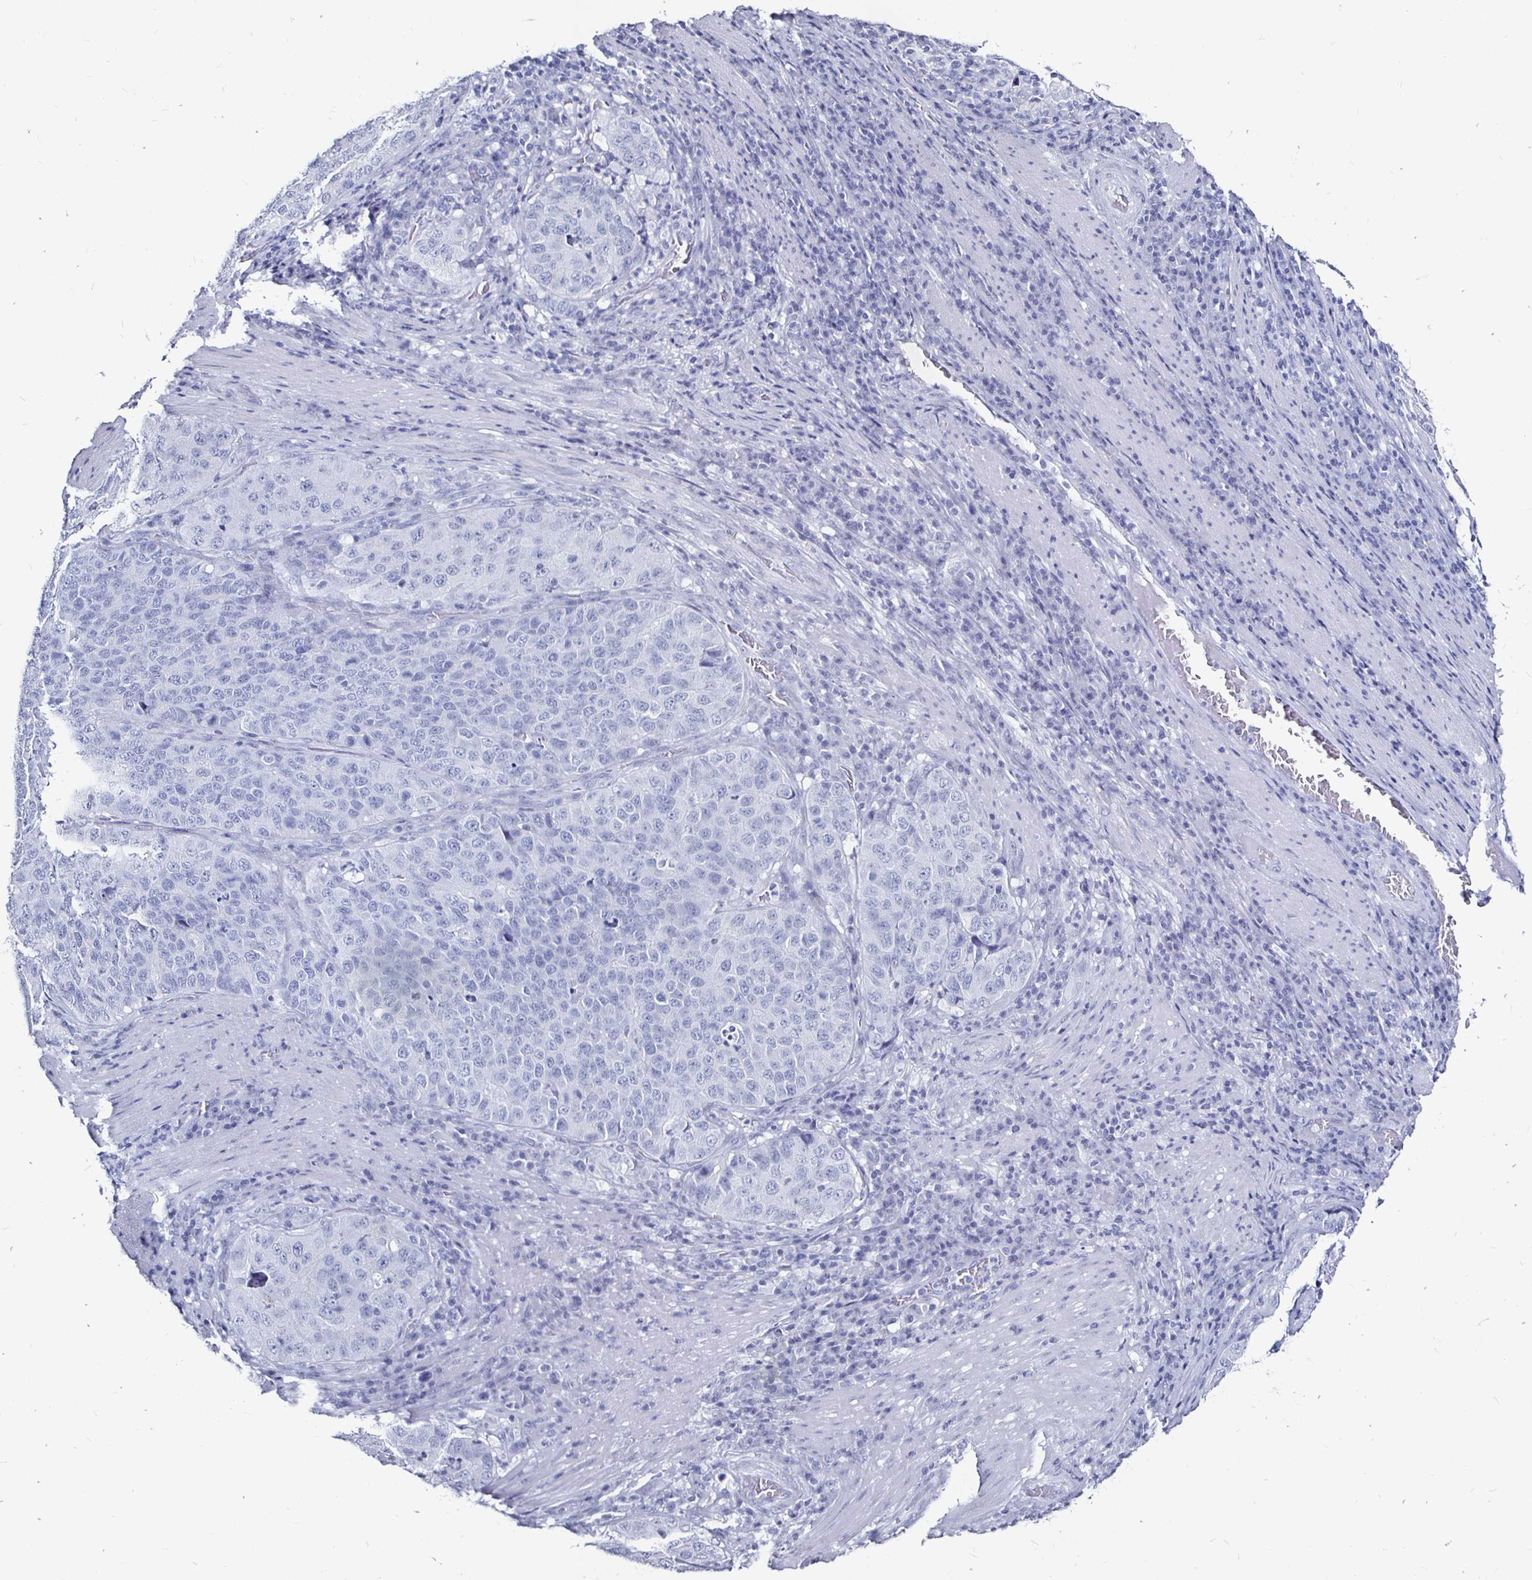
{"staining": {"intensity": "negative", "quantity": "none", "location": "none"}, "tissue": "stomach cancer", "cell_type": "Tumor cells", "image_type": "cancer", "snomed": [{"axis": "morphology", "description": "Adenocarcinoma, NOS"}, {"axis": "topography", "description": "Stomach"}], "caption": "There is no significant positivity in tumor cells of stomach cancer.", "gene": "LUZP4", "patient": {"sex": "male", "age": 71}}